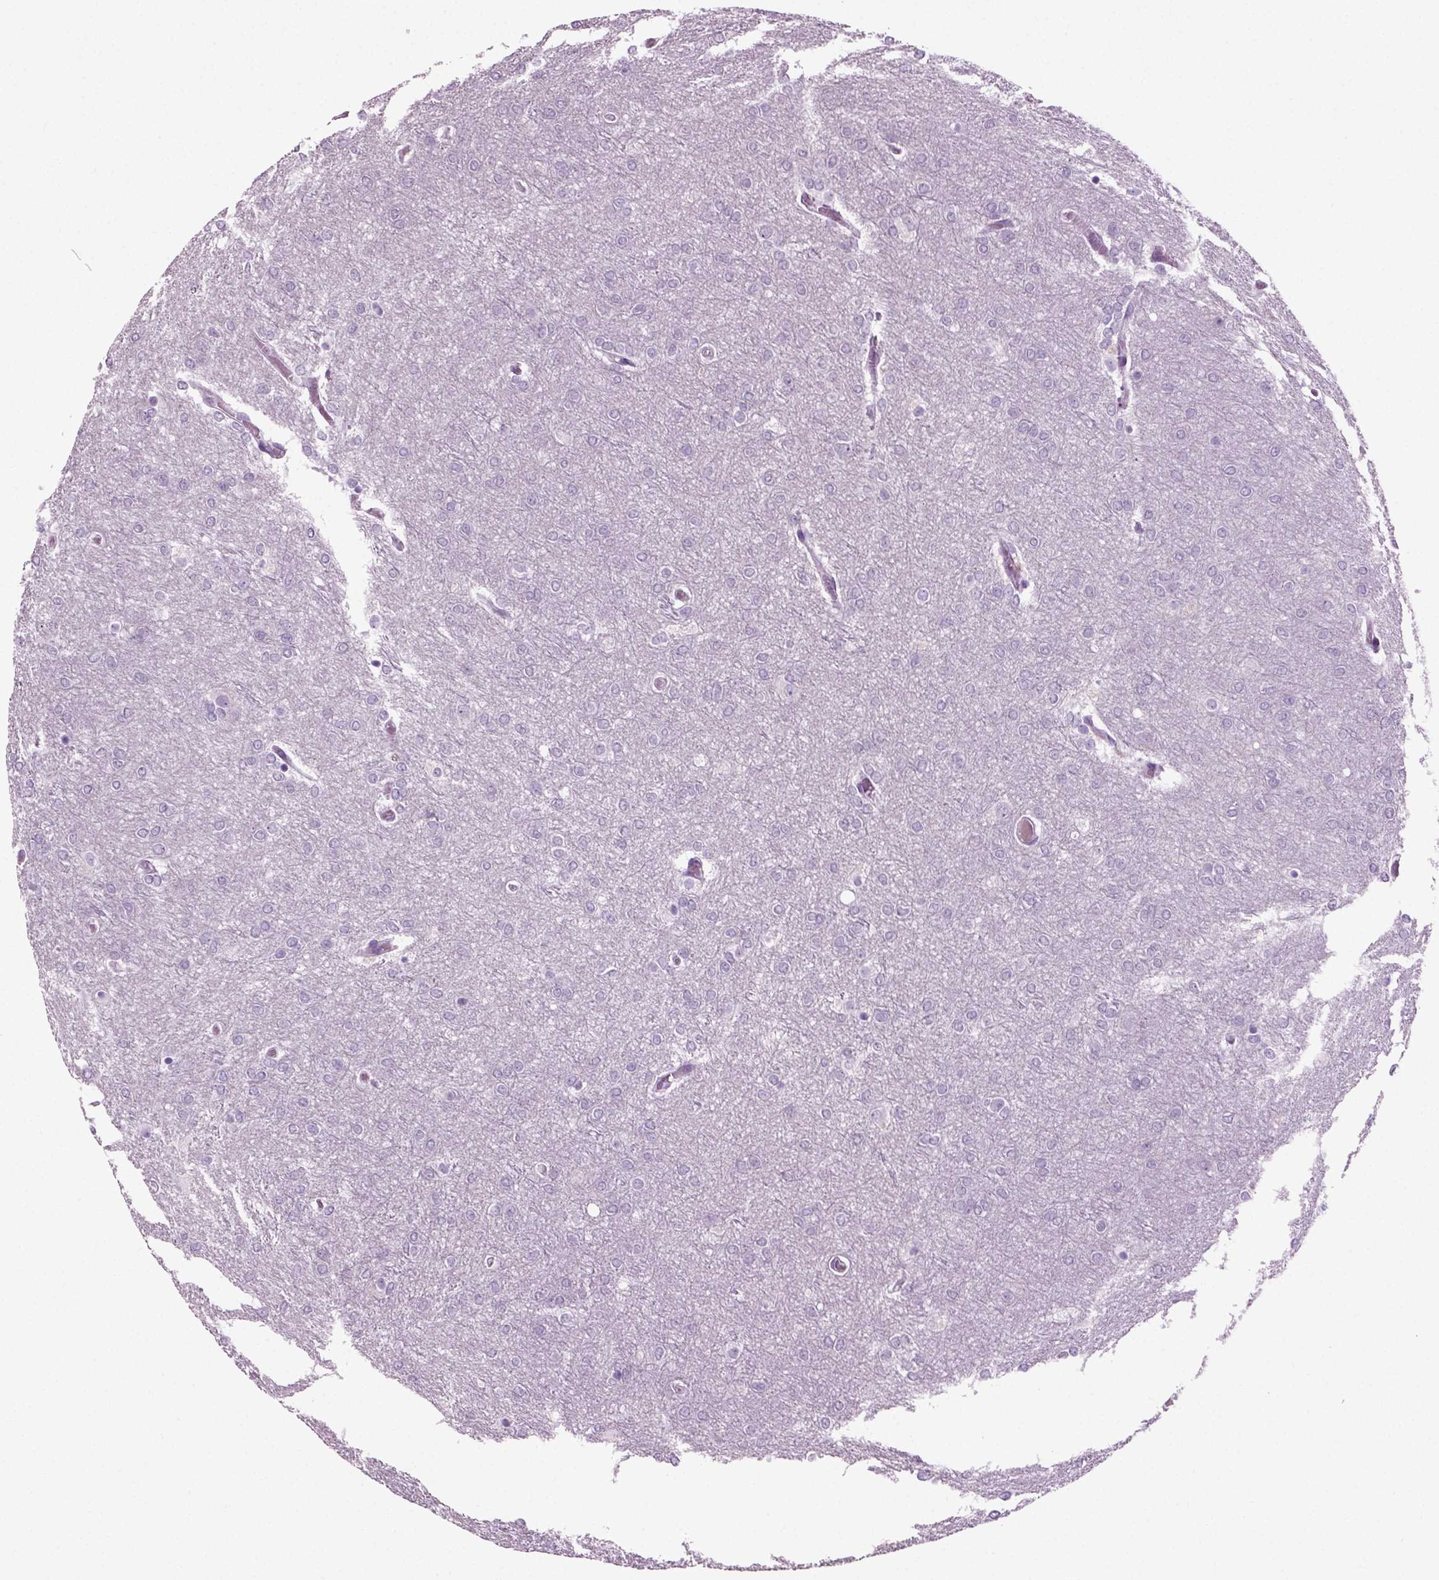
{"staining": {"intensity": "negative", "quantity": "none", "location": "none"}, "tissue": "glioma", "cell_type": "Tumor cells", "image_type": "cancer", "snomed": [{"axis": "morphology", "description": "Glioma, malignant, High grade"}, {"axis": "topography", "description": "Brain"}], "caption": "Immunohistochemical staining of human malignant glioma (high-grade) reveals no significant staining in tumor cells. The staining was performed using DAB (3,3'-diaminobenzidine) to visualize the protein expression in brown, while the nuclei were stained in blue with hematoxylin (Magnification: 20x).", "gene": "PRLH", "patient": {"sex": "female", "age": 61}}